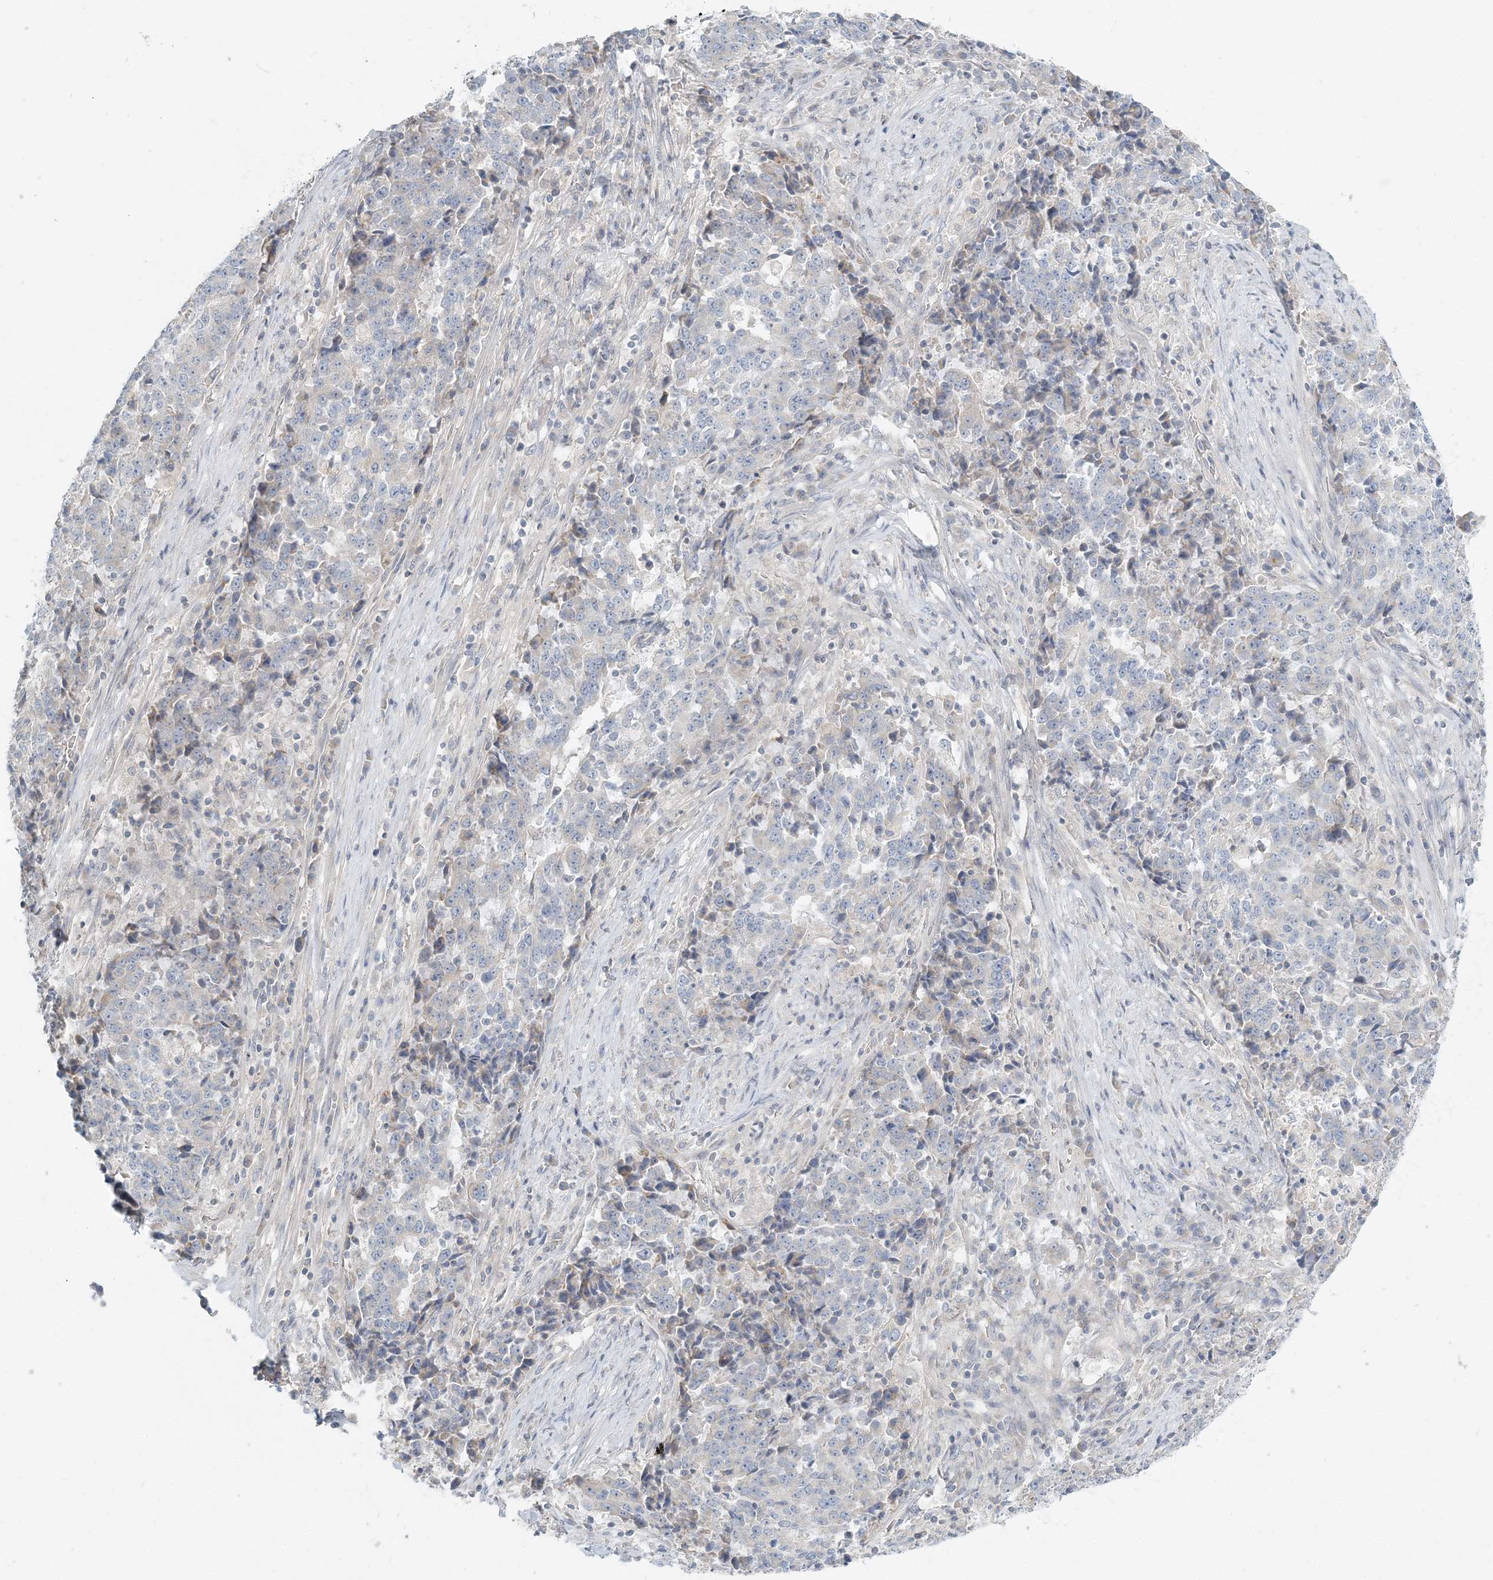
{"staining": {"intensity": "negative", "quantity": "none", "location": "none"}, "tissue": "stomach cancer", "cell_type": "Tumor cells", "image_type": "cancer", "snomed": [{"axis": "morphology", "description": "Adenocarcinoma, NOS"}, {"axis": "topography", "description": "Stomach"}], "caption": "Stomach adenocarcinoma stained for a protein using immunohistochemistry exhibits no positivity tumor cells.", "gene": "NAA11", "patient": {"sex": "male", "age": 59}}